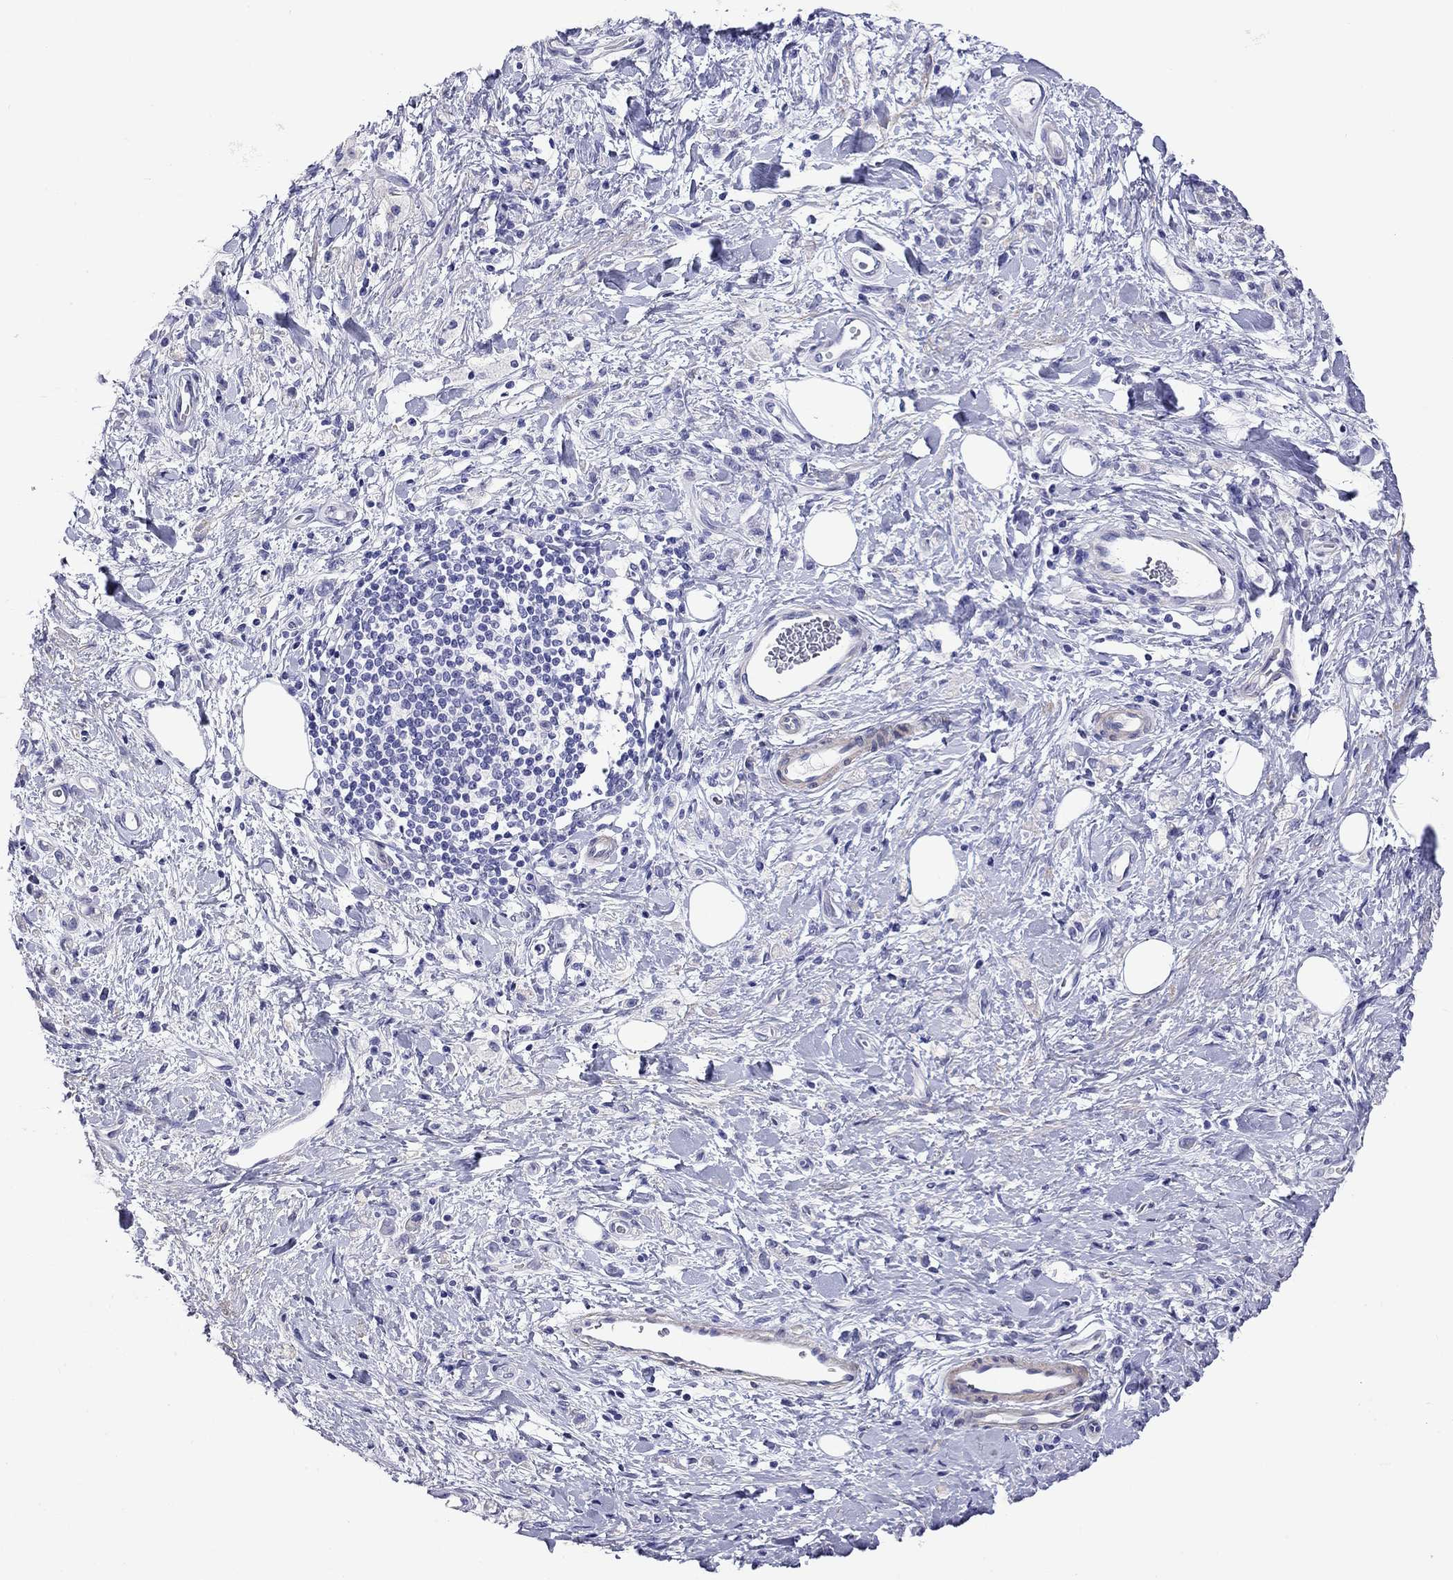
{"staining": {"intensity": "negative", "quantity": "none", "location": "none"}, "tissue": "stomach cancer", "cell_type": "Tumor cells", "image_type": "cancer", "snomed": [{"axis": "morphology", "description": "Adenocarcinoma, NOS"}, {"axis": "topography", "description": "Stomach"}], "caption": "There is no significant positivity in tumor cells of stomach cancer (adenocarcinoma). (Immunohistochemistry (ihc), brightfield microscopy, high magnification).", "gene": "KIAA2012", "patient": {"sex": "male", "age": 77}}